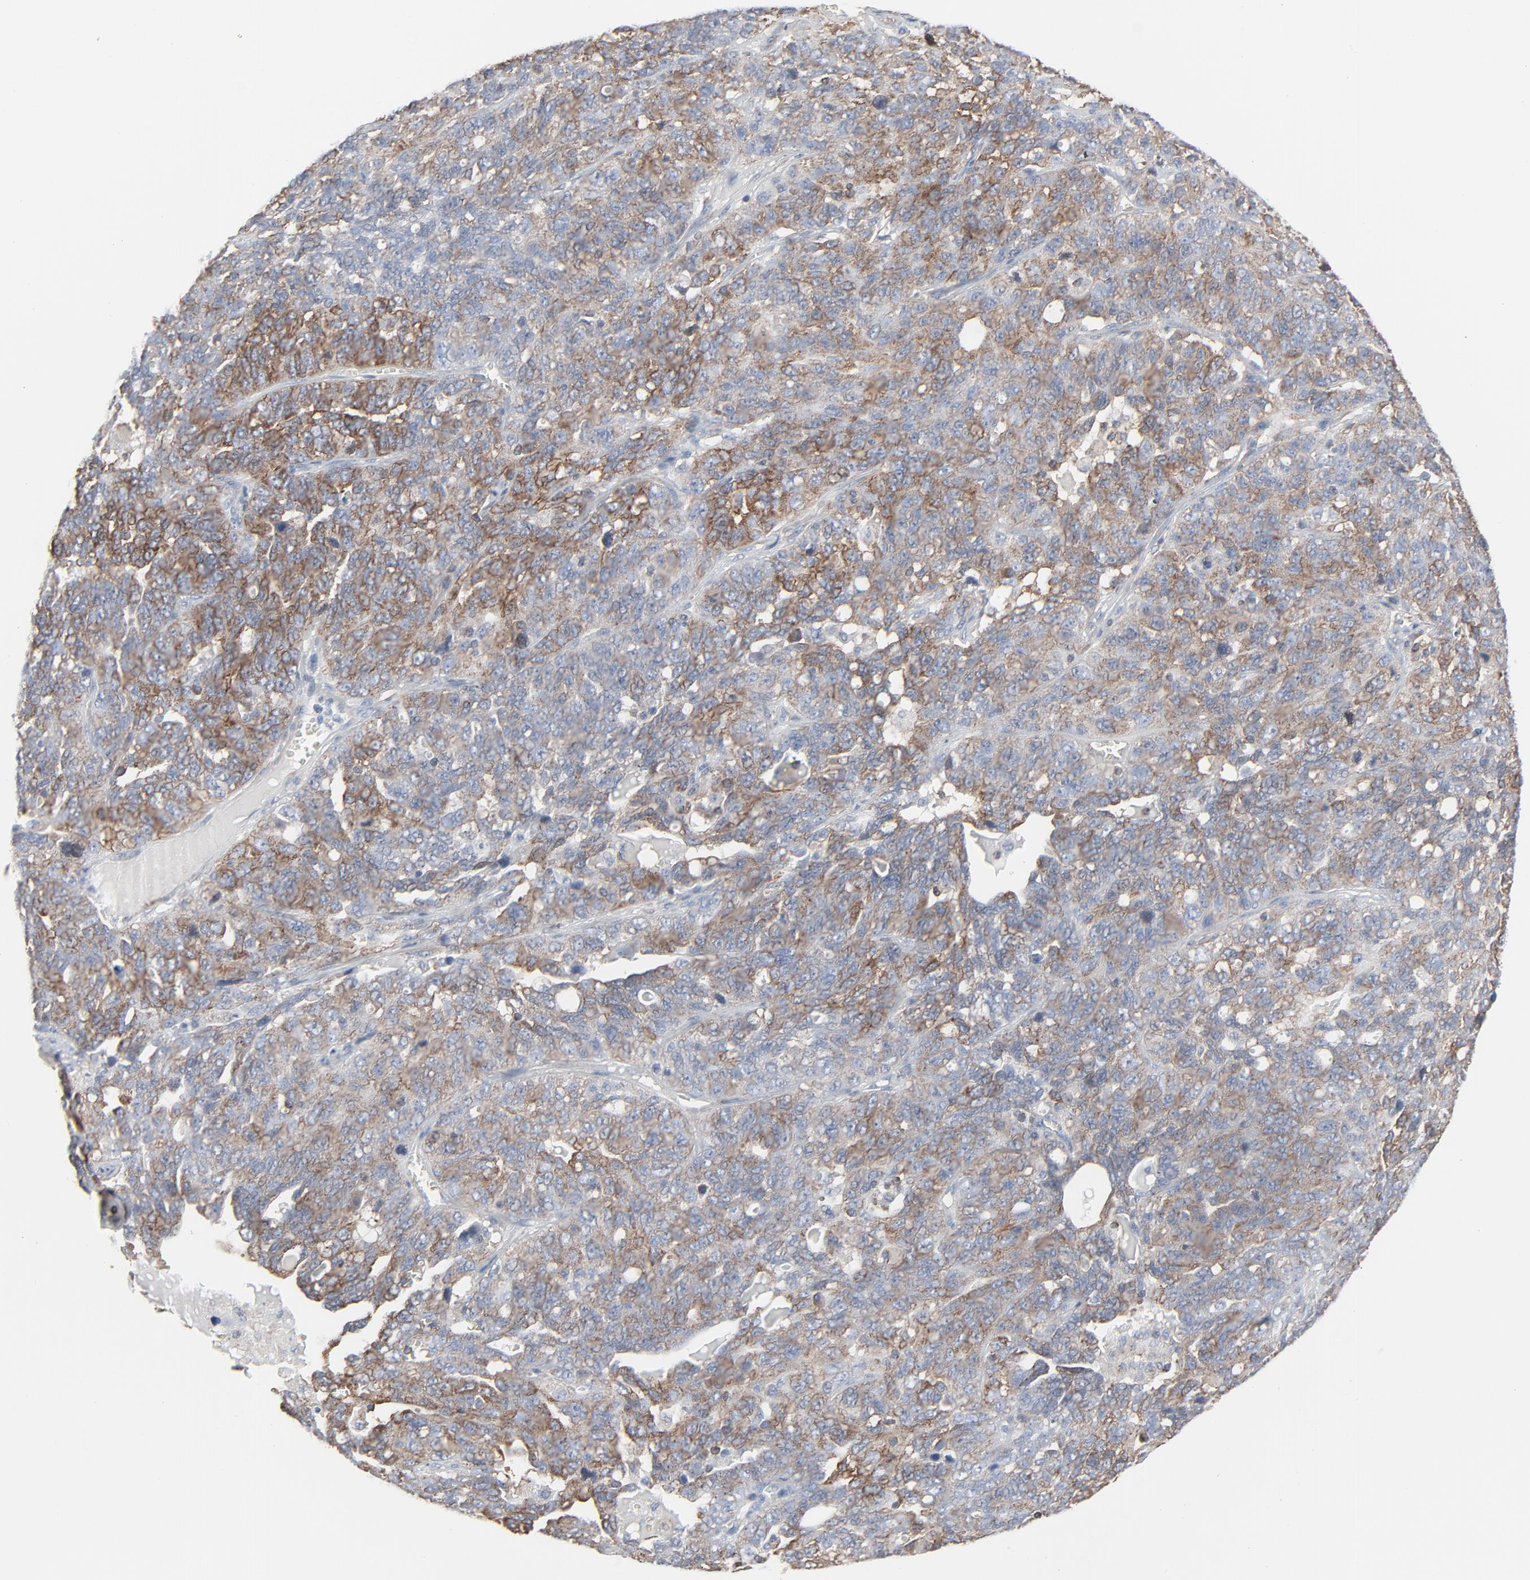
{"staining": {"intensity": "moderate", "quantity": "25%-75%", "location": "cytoplasmic/membranous"}, "tissue": "ovarian cancer", "cell_type": "Tumor cells", "image_type": "cancer", "snomed": [{"axis": "morphology", "description": "Cystadenocarcinoma, serous, NOS"}, {"axis": "topography", "description": "Ovary"}], "caption": "The immunohistochemical stain shows moderate cytoplasmic/membranous expression in tumor cells of ovarian cancer tissue. The protein of interest is shown in brown color, while the nuclei are stained blue.", "gene": "OPTN", "patient": {"sex": "female", "age": 71}}